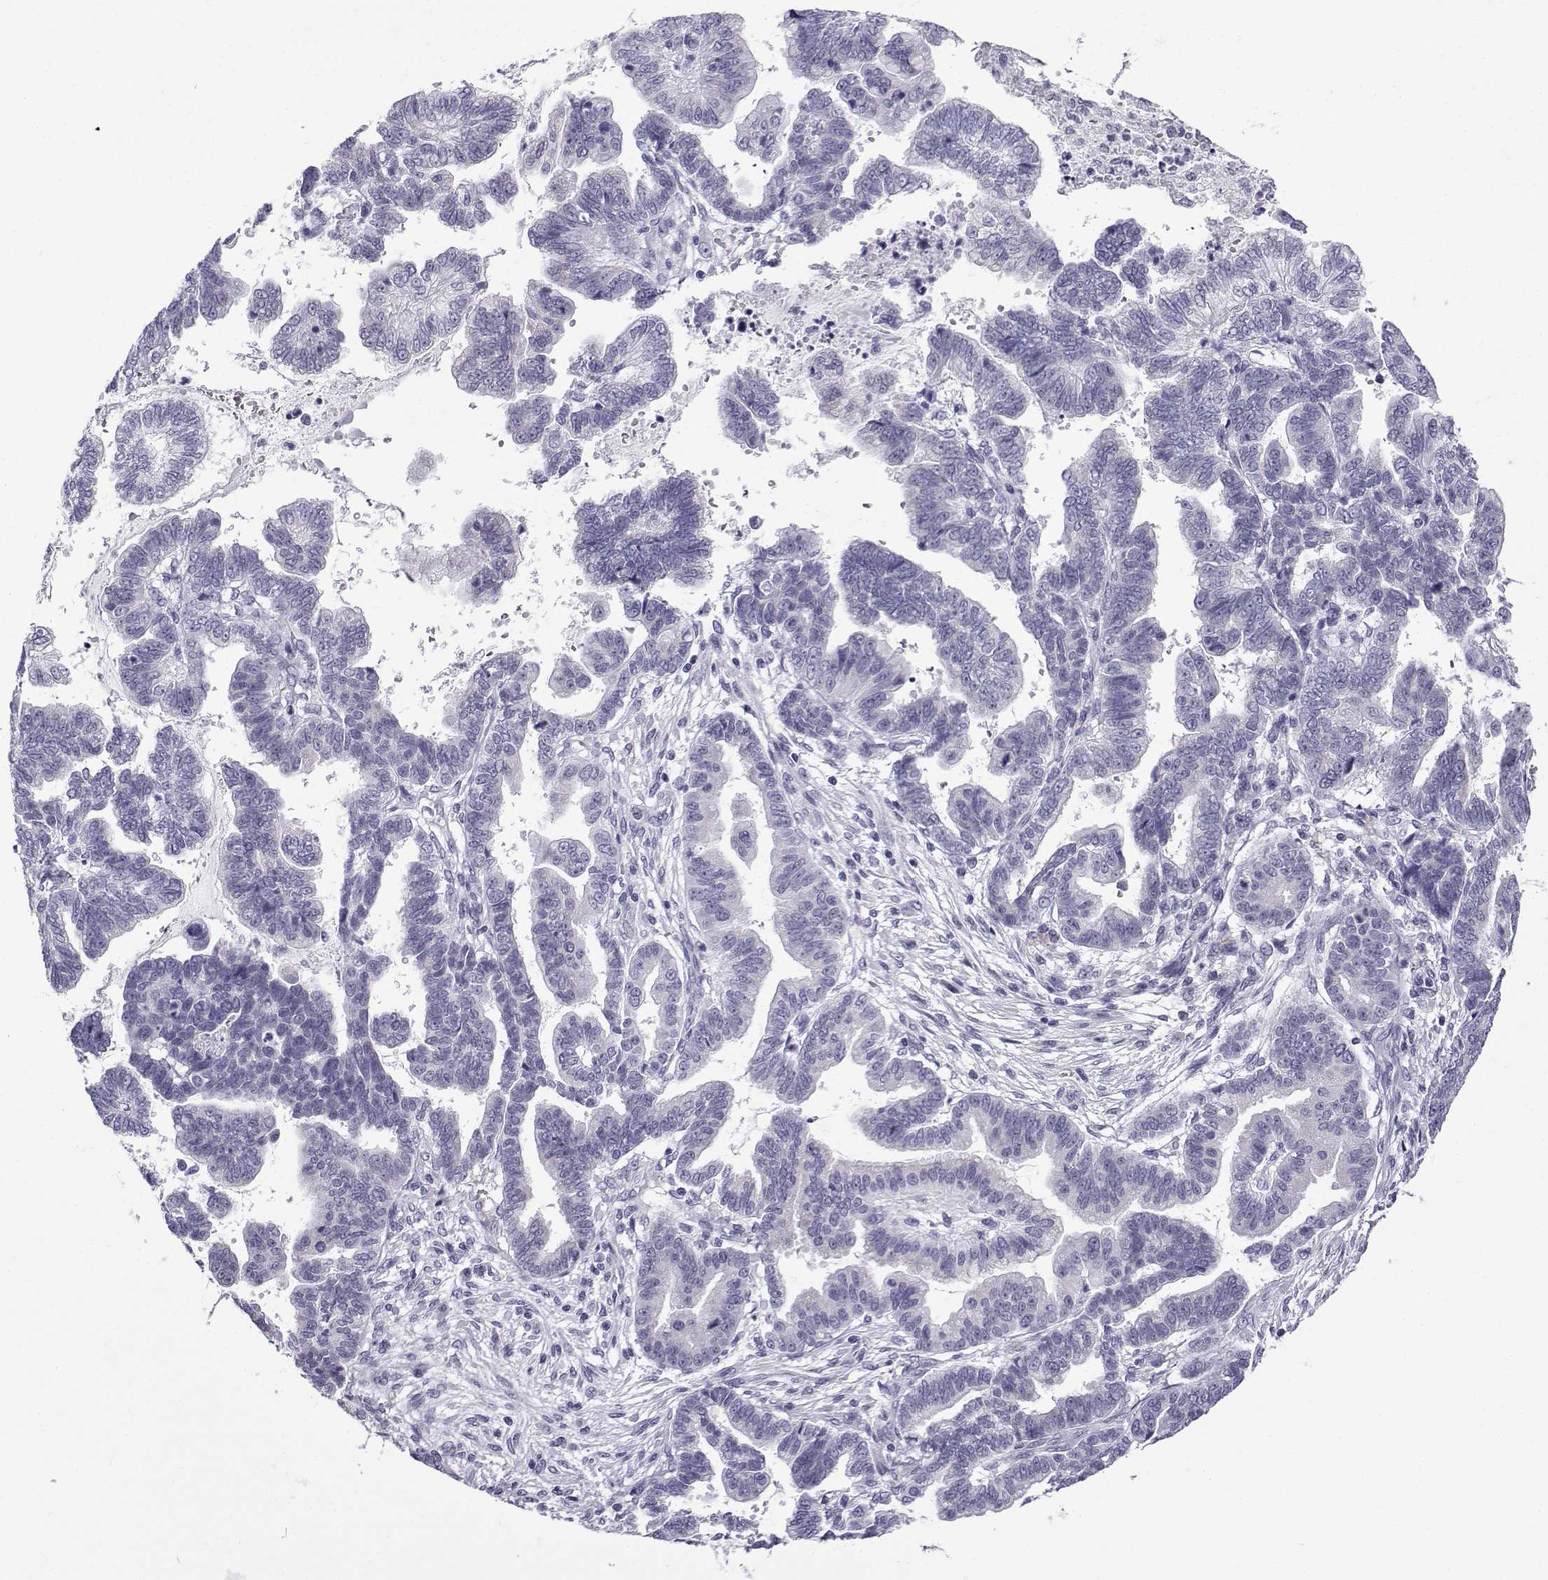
{"staining": {"intensity": "negative", "quantity": "none", "location": "none"}, "tissue": "stomach cancer", "cell_type": "Tumor cells", "image_type": "cancer", "snomed": [{"axis": "morphology", "description": "Adenocarcinoma, NOS"}, {"axis": "topography", "description": "Stomach"}], "caption": "Immunohistochemistry (IHC) micrograph of human stomach cancer (adenocarcinoma) stained for a protein (brown), which displays no staining in tumor cells. Brightfield microscopy of IHC stained with DAB (brown) and hematoxylin (blue), captured at high magnification.", "gene": "ACRBP", "patient": {"sex": "male", "age": 83}}